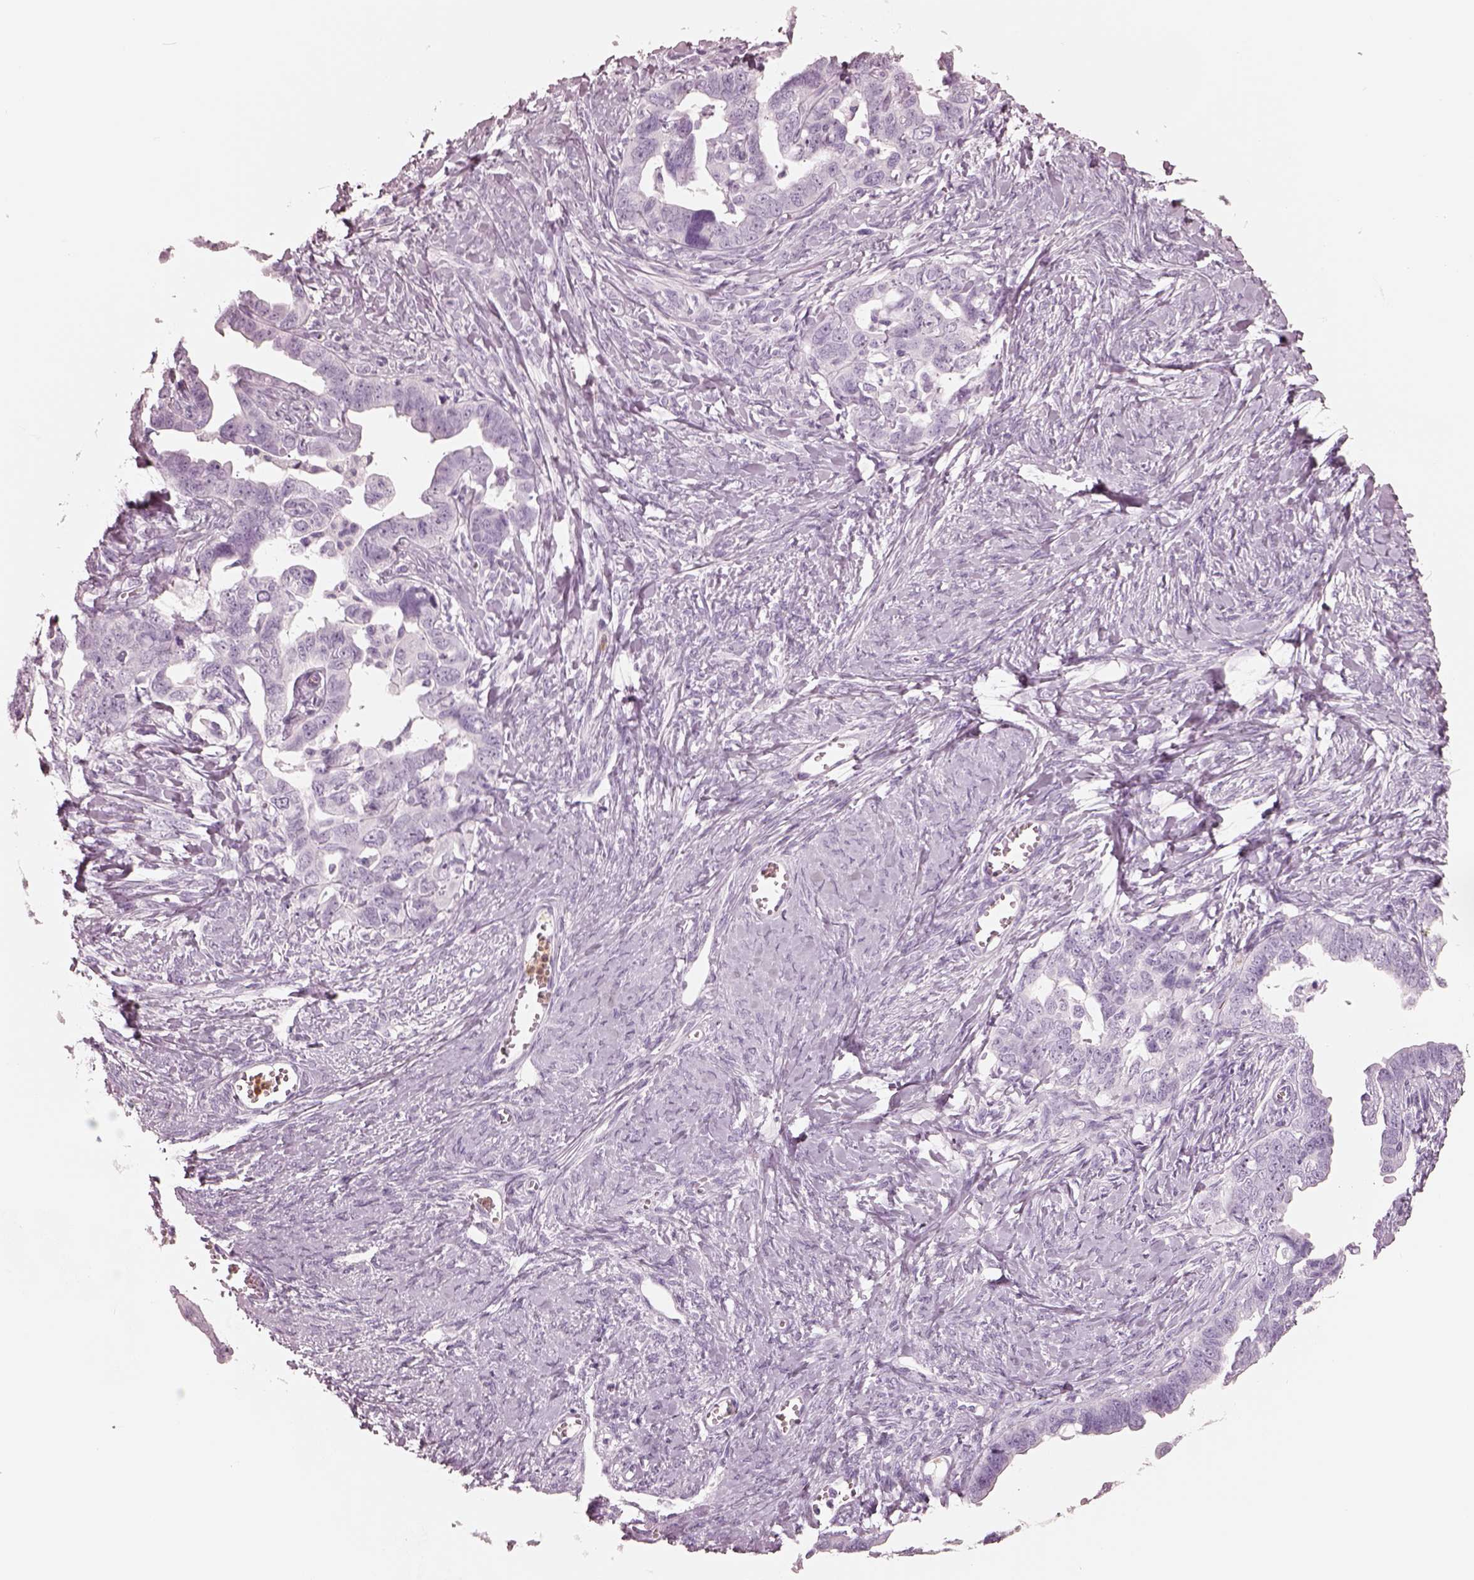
{"staining": {"intensity": "negative", "quantity": "none", "location": "none"}, "tissue": "ovarian cancer", "cell_type": "Tumor cells", "image_type": "cancer", "snomed": [{"axis": "morphology", "description": "Cystadenocarcinoma, serous, NOS"}, {"axis": "topography", "description": "Ovary"}], "caption": "An image of human ovarian serous cystadenocarcinoma is negative for staining in tumor cells.", "gene": "ELANE", "patient": {"sex": "female", "age": 69}}